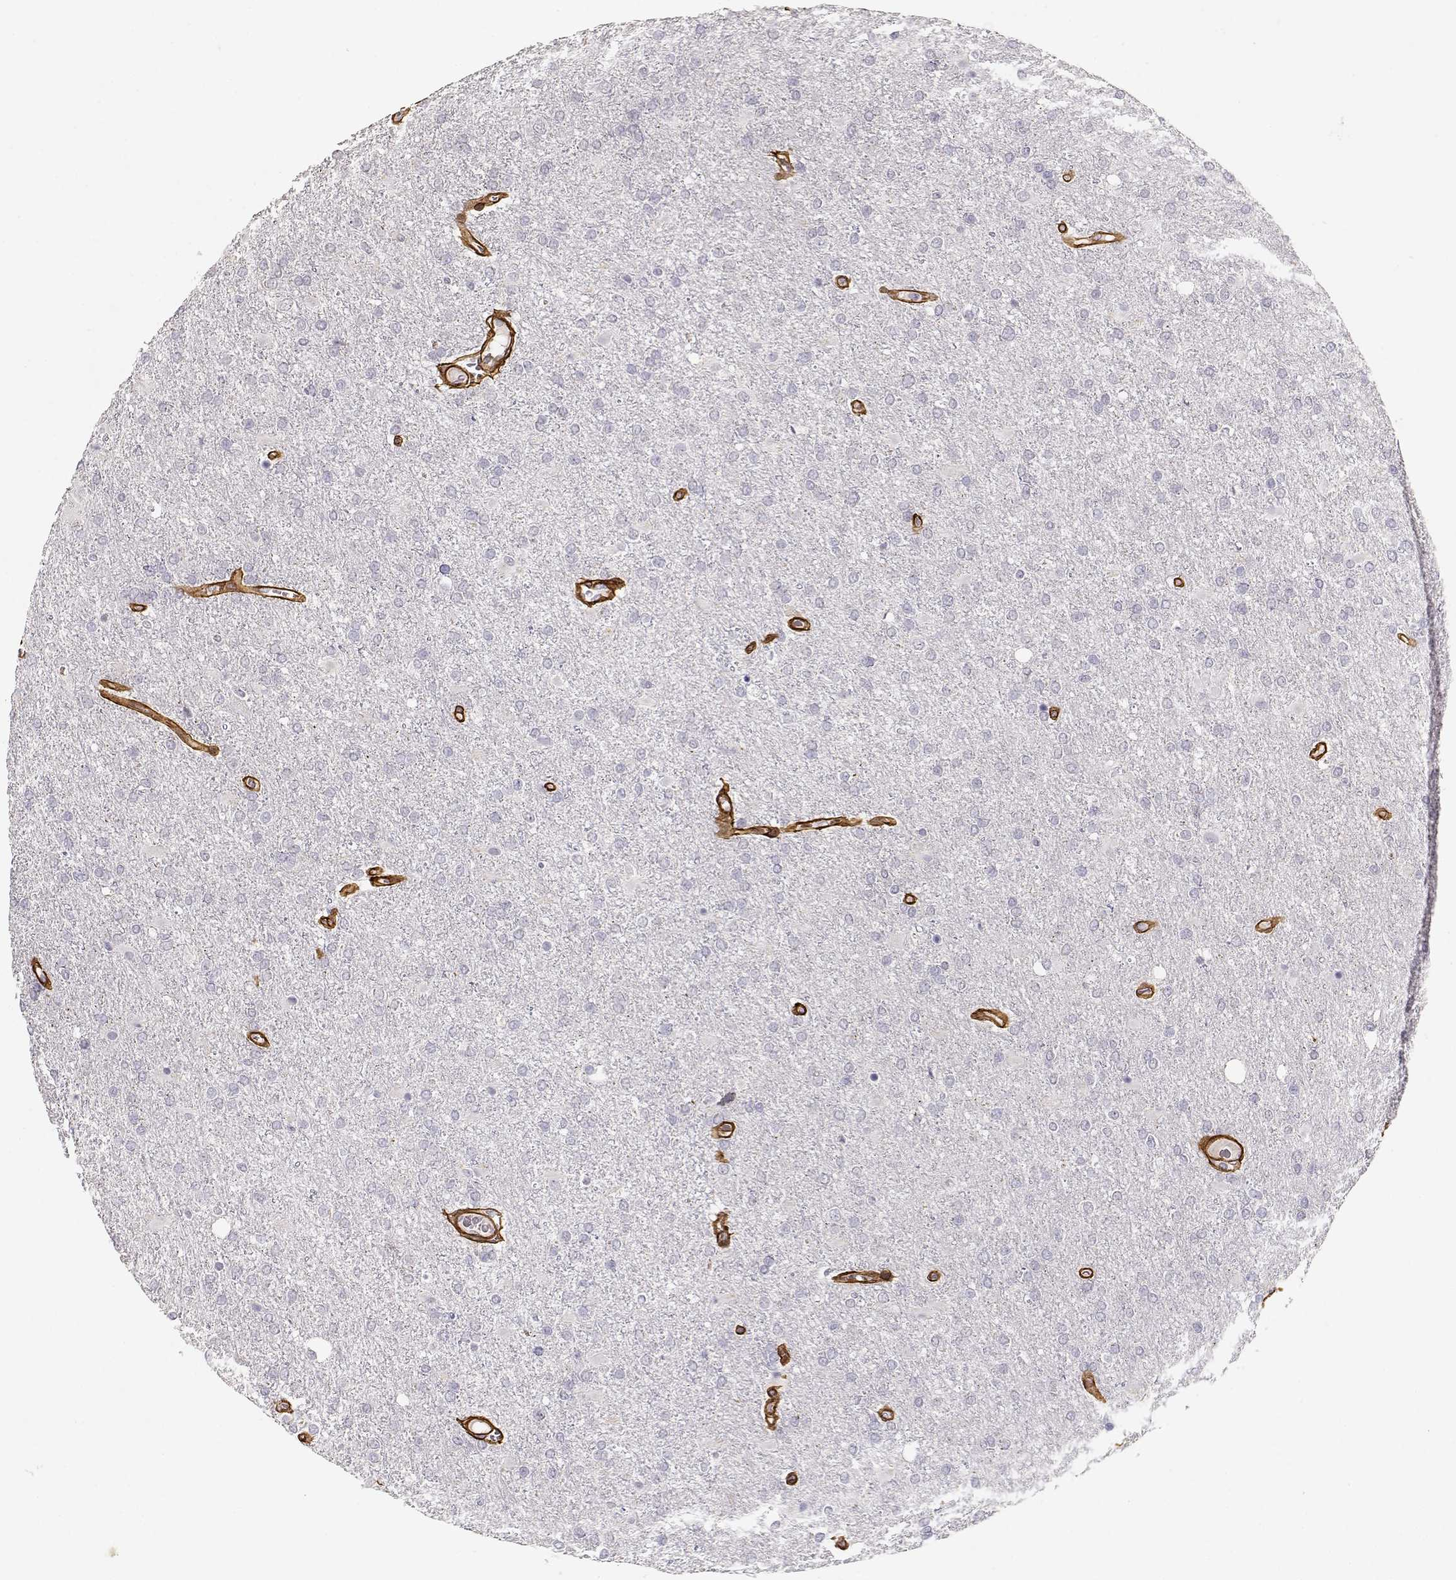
{"staining": {"intensity": "negative", "quantity": "none", "location": "none"}, "tissue": "glioma", "cell_type": "Tumor cells", "image_type": "cancer", "snomed": [{"axis": "morphology", "description": "Glioma, malignant, High grade"}, {"axis": "topography", "description": "Cerebral cortex"}], "caption": "DAB (3,3'-diaminobenzidine) immunohistochemical staining of glioma demonstrates no significant expression in tumor cells.", "gene": "LAMC1", "patient": {"sex": "male", "age": 70}}